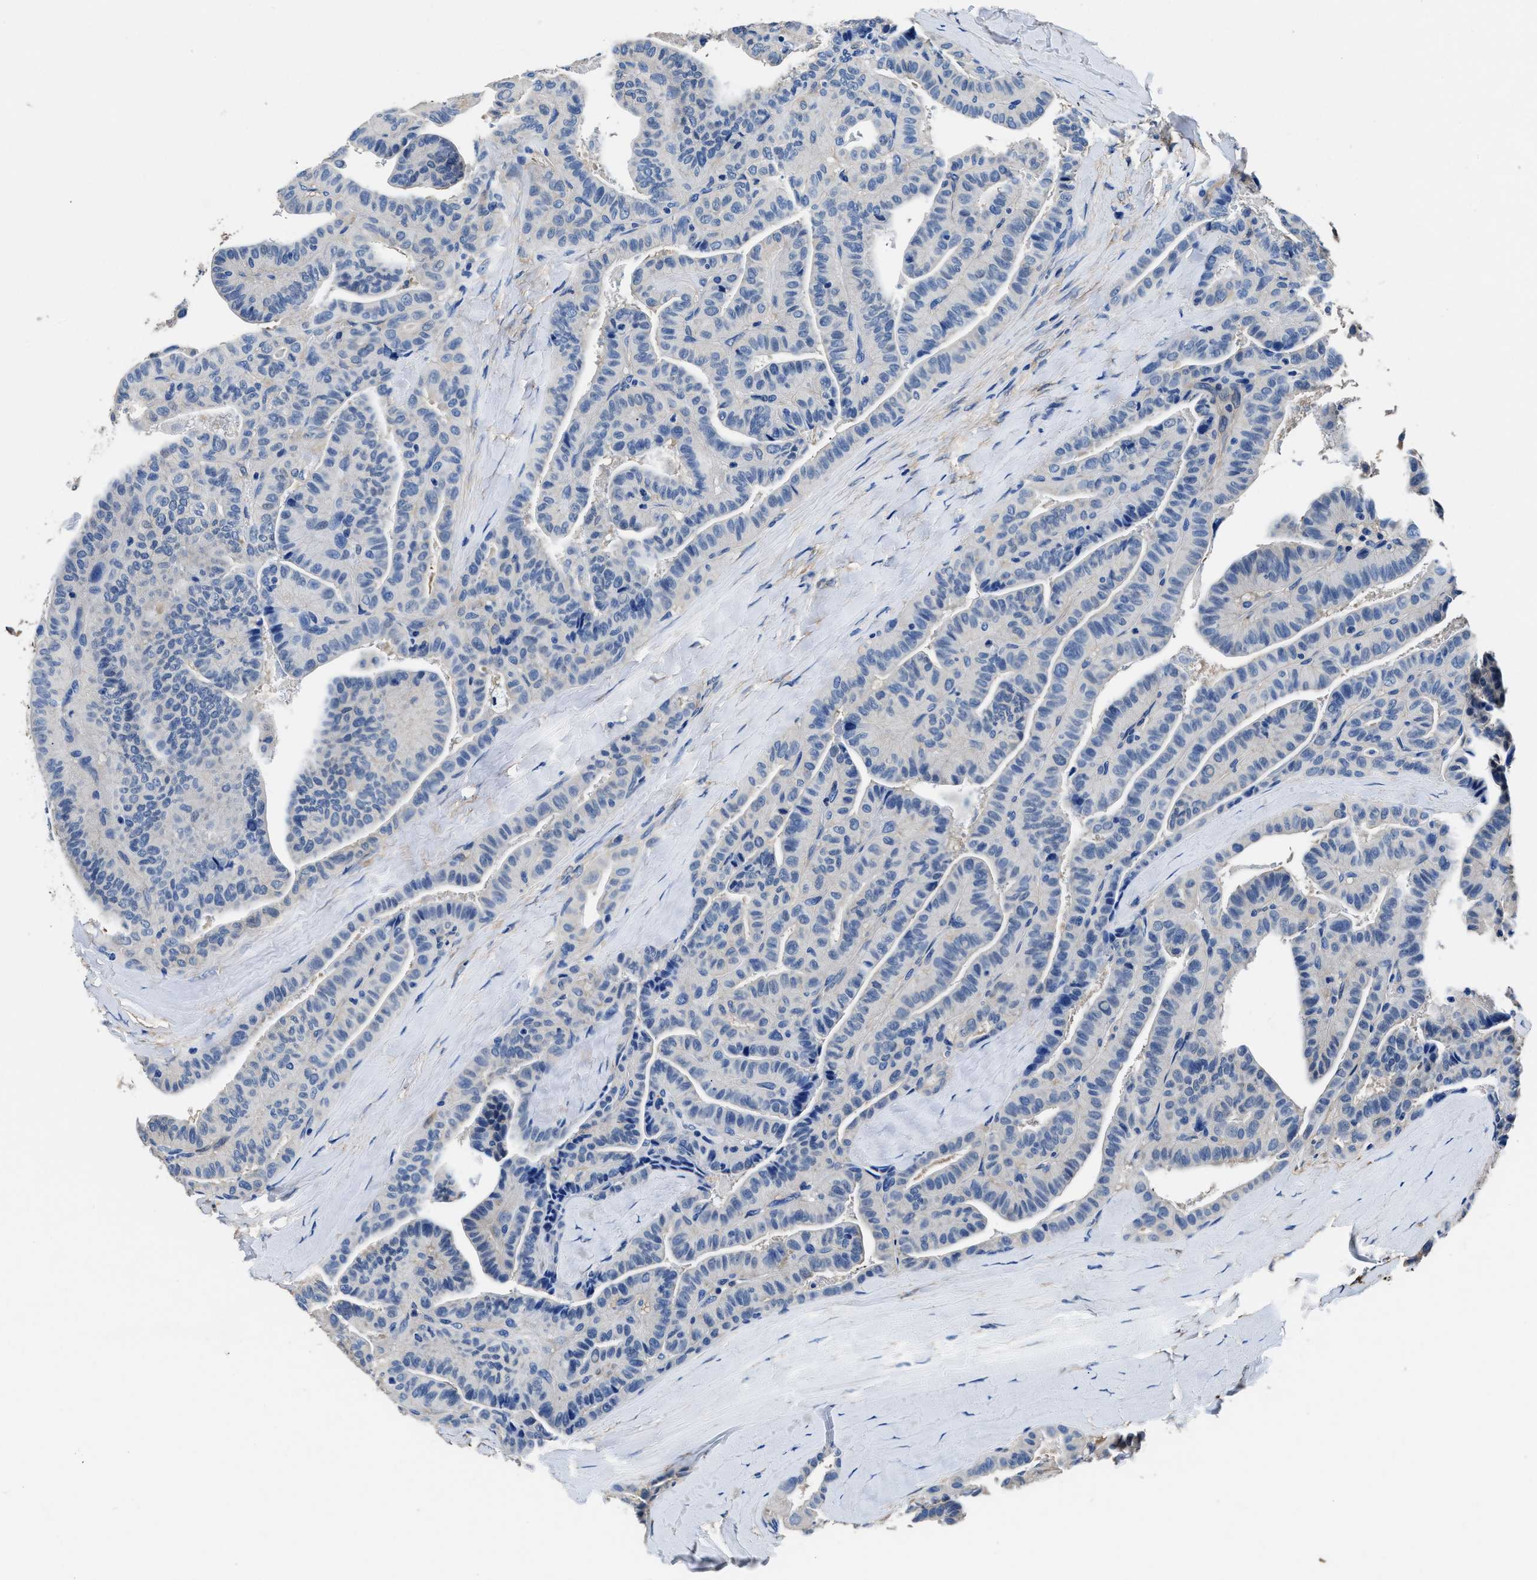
{"staining": {"intensity": "negative", "quantity": "none", "location": "none"}, "tissue": "thyroid cancer", "cell_type": "Tumor cells", "image_type": "cancer", "snomed": [{"axis": "morphology", "description": "Papillary adenocarcinoma, NOS"}, {"axis": "topography", "description": "Thyroid gland"}], "caption": "DAB immunohistochemical staining of human thyroid cancer displays no significant positivity in tumor cells.", "gene": "NEU1", "patient": {"sex": "male", "age": 77}}